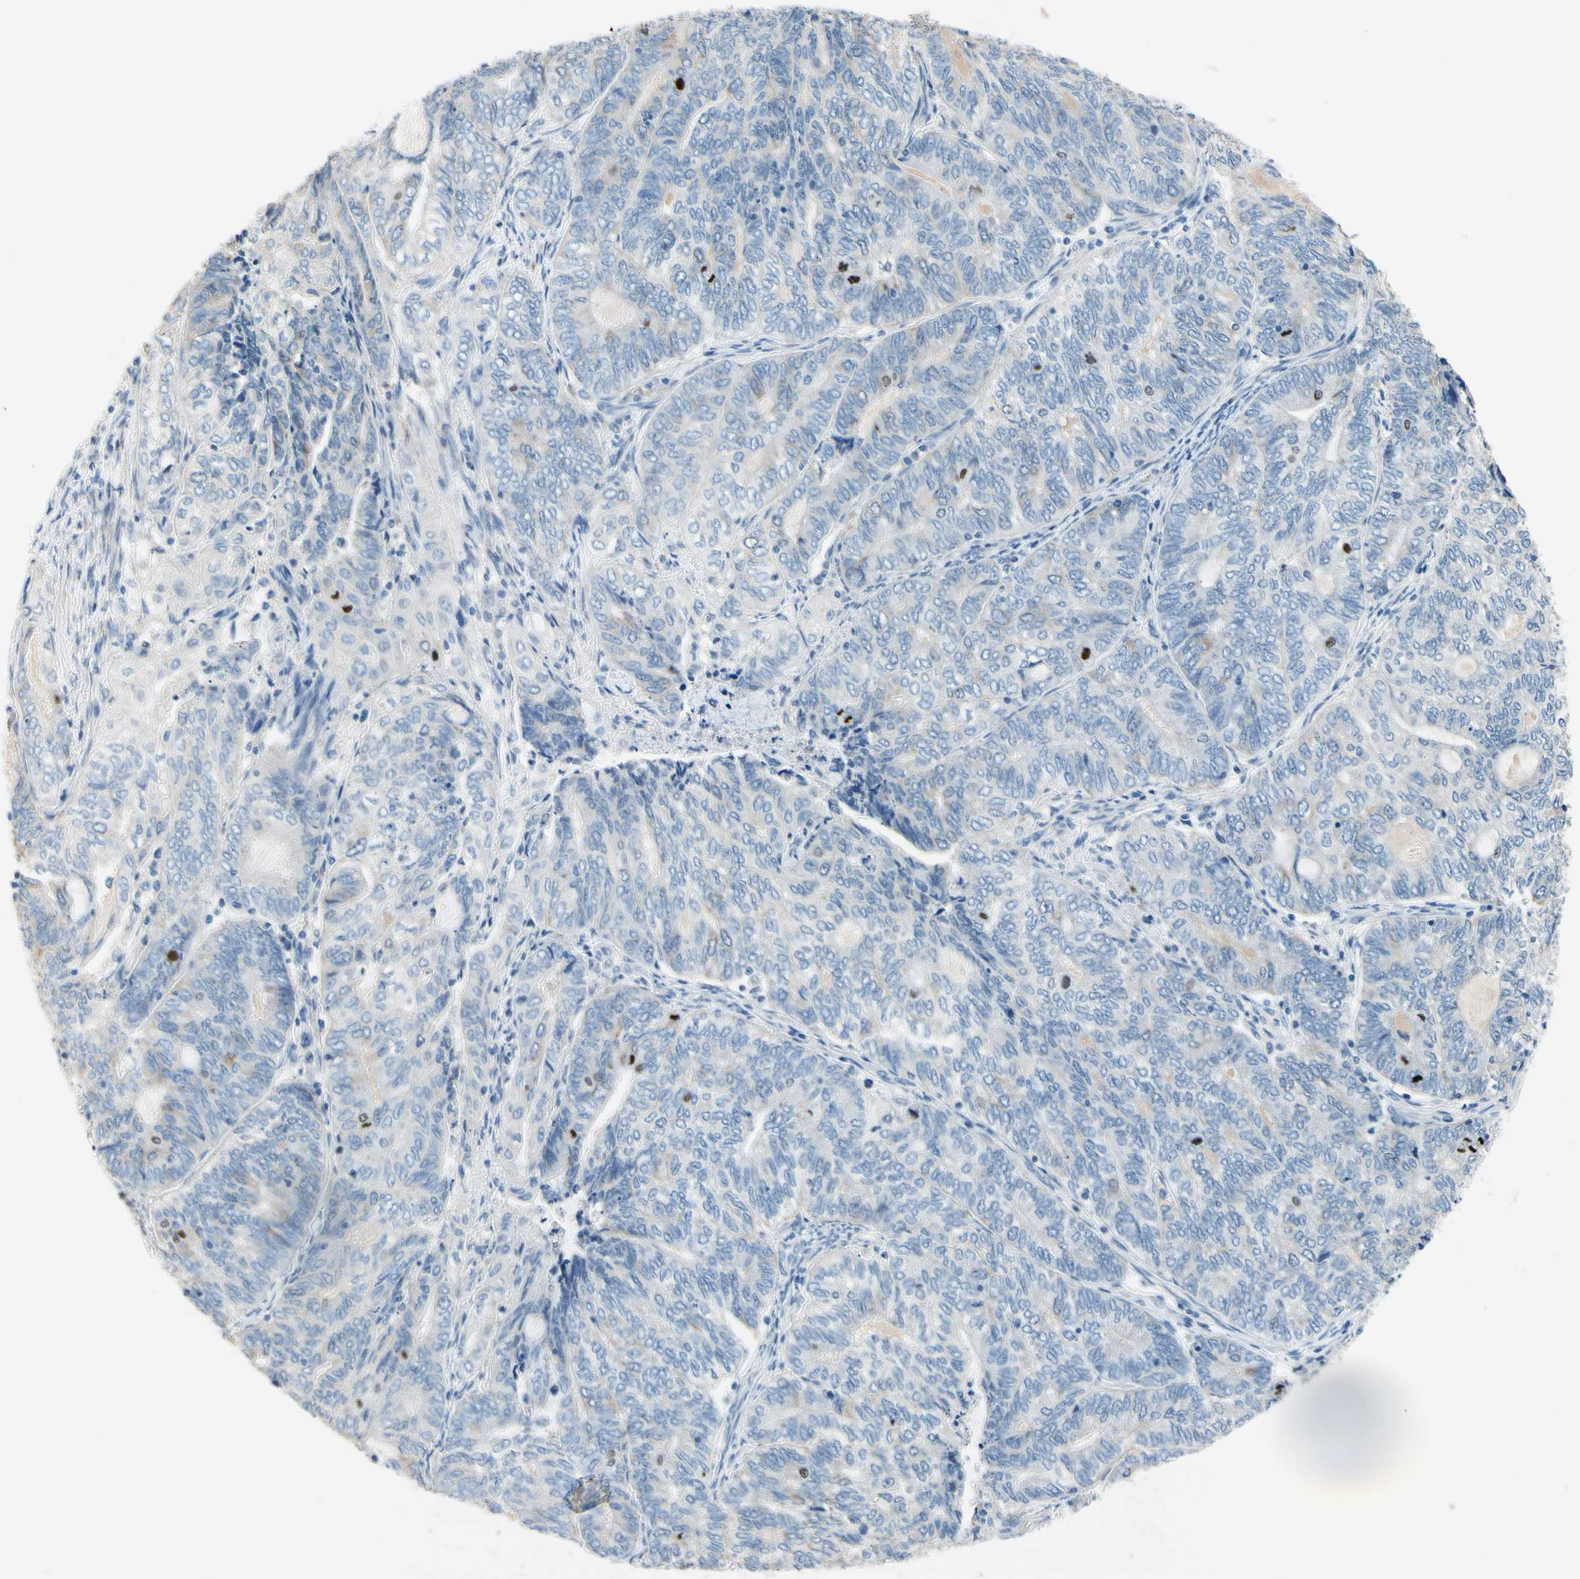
{"staining": {"intensity": "negative", "quantity": "none", "location": "none"}, "tissue": "endometrial cancer", "cell_type": "Tumor cells", "image_type": "cancer", "snomed": [{"axis": "morphology", "description": "Adenocarcinoma, NOS"}, {"axis": "topography", "description": "Uterus"}, {"axis": "topography", "description": "Endometrium"}], "caption": "There is no significant positivity in tumor cells of endometrial cancer (adenocarcinoma). The staining is performed using DAB brown chromogen with nuclei counter-stained in using hematoxylin.", "gene": "CKAP2", "patient": {"sex": "female", "age": 70}}